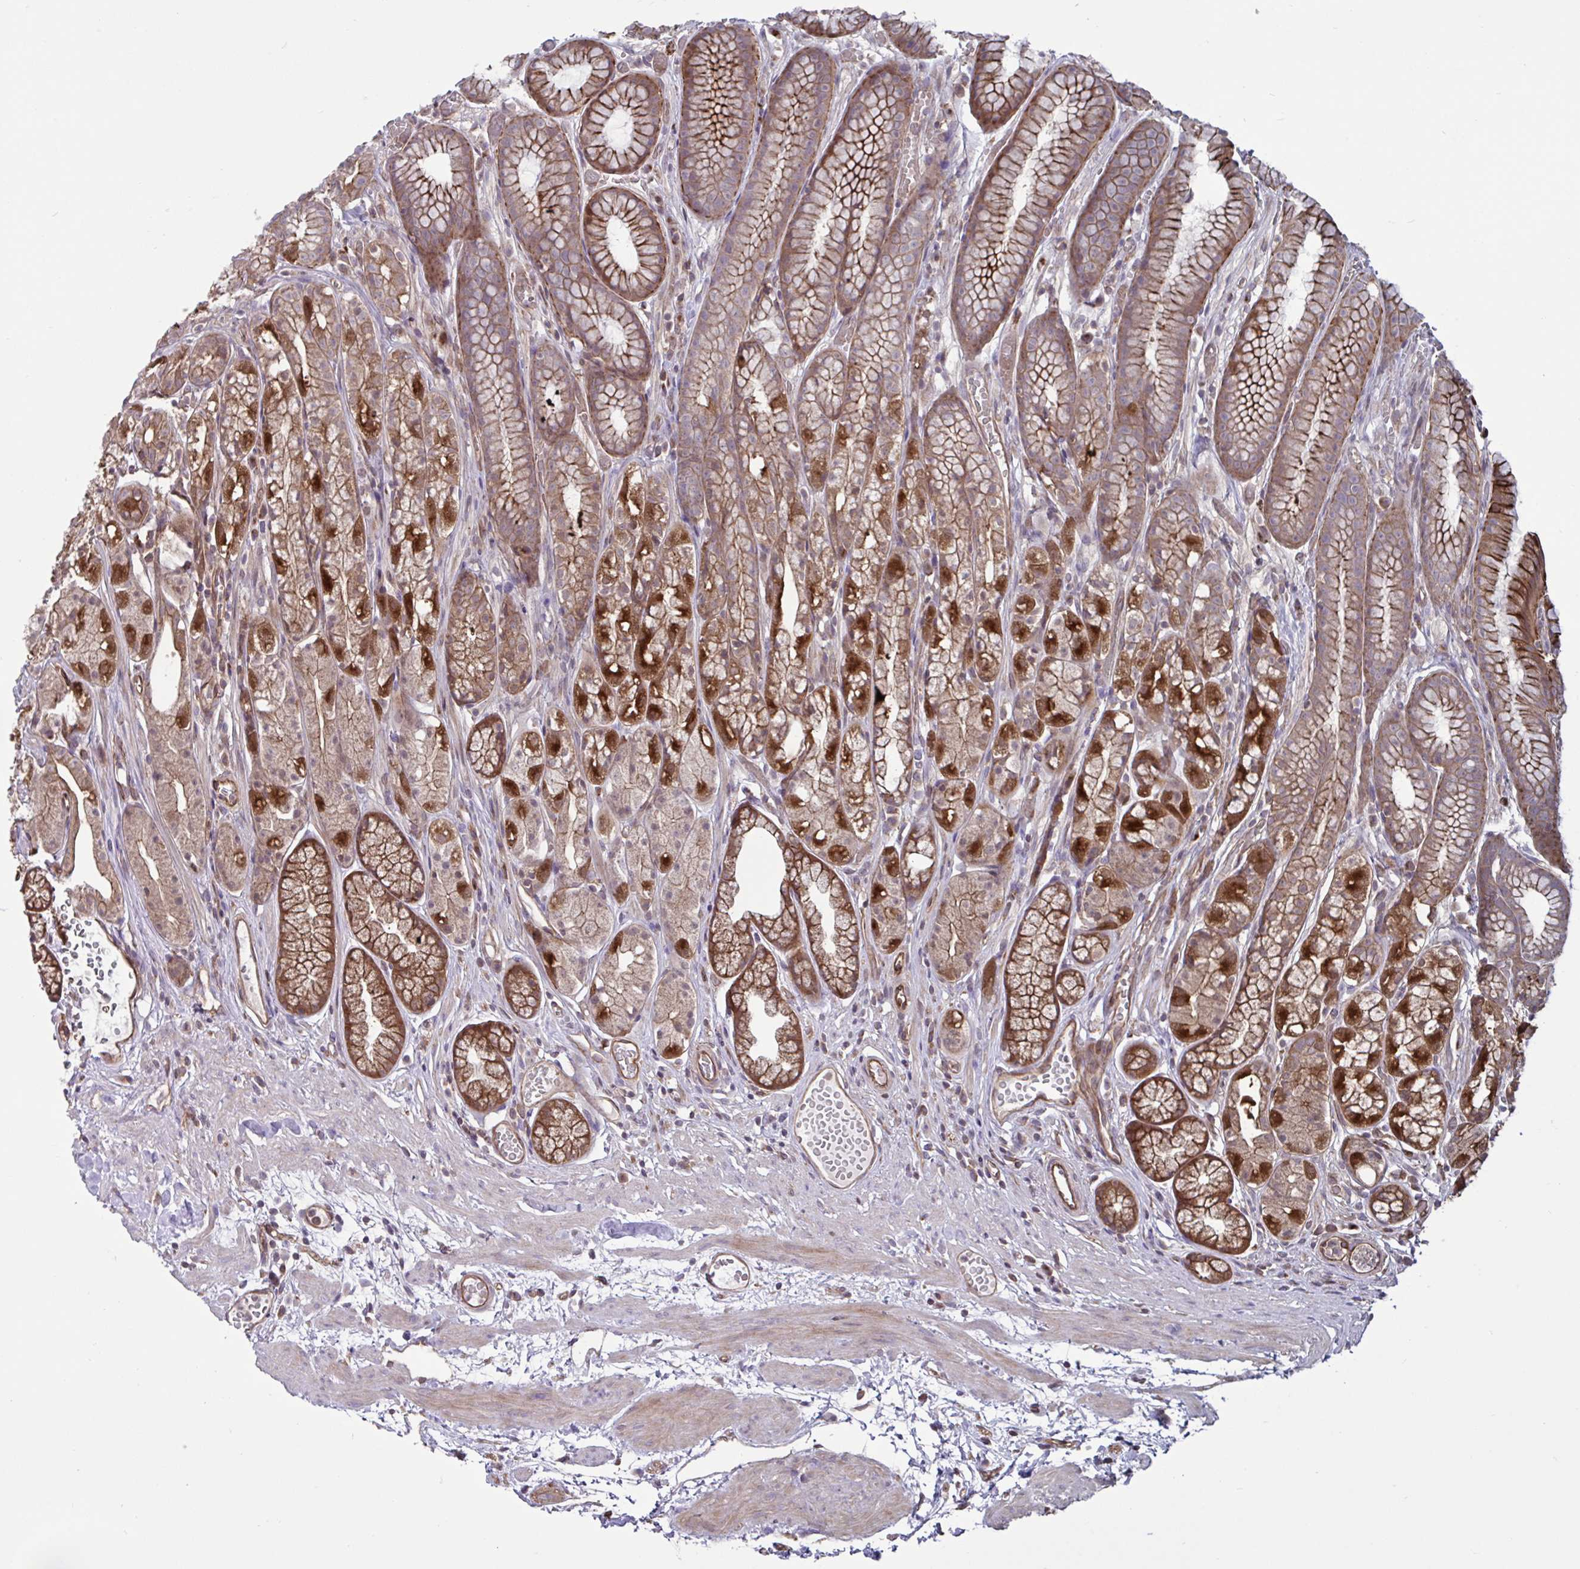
{"staining": {"intensity": "strong", "quantity": ">75%", "location": "cytoplasmic/membranous"}, "tissue": "stomach", "cell_type": "Glandular cells", "image_type": "normal", "snomed": [{"axis": "morphology", "description": "Normal tissue, NOS"}, {"axis": "topography", "description": "Smooth muscle"}, {"axis": "topography", "description": "Stomach"}], "caption": "A brown stain labels strong cytoplasmic/membranous expression of a protein in glandular cells of unremarkable stomach. (DAB (3,3'-diaminobenzidine) = brown stain, brightfield microscopy at high magnification).", "gene": "GLTP", "patient": {"sex": "male", "age": 70}}